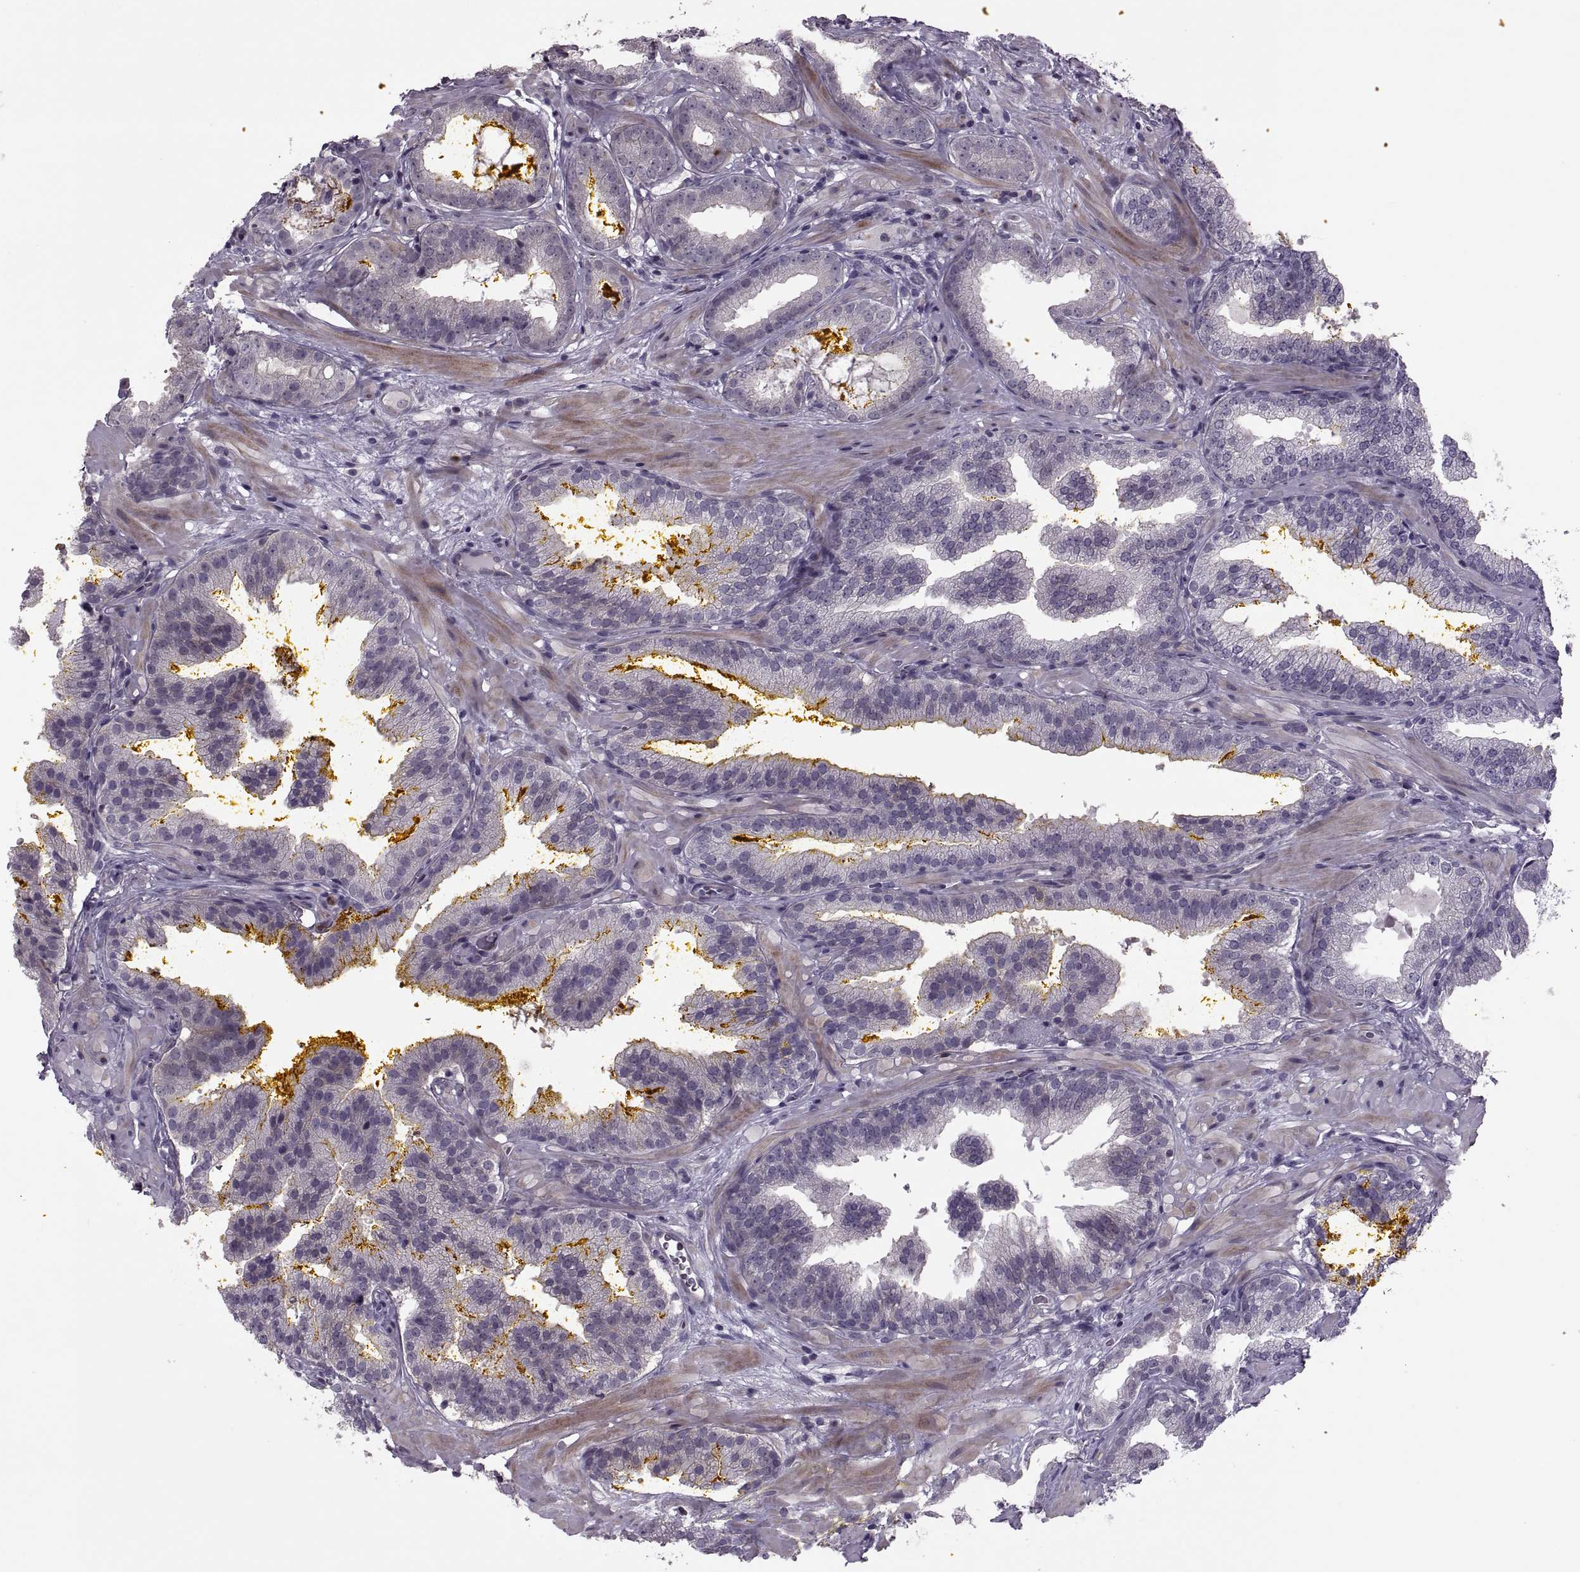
{"staining": {"intensity": "negative", "quantity": "none", "location": "none"}, "tissue": "prostate cancer", "cell_type": "Tumor cells", "image_type": "cancer", "snomed": [{"axis": "morphology", "description": "Adenocarcinoma, NOS"}, {"axis": "topography", "description": "Prostate"}], "caption": "IHC micrograph of adenocarcinoma (prostate) stained for a protein (brown), which shows no expression in tumor cells.", "gene": "ODF3", "patient": {"sex": "male", "age": 63}}